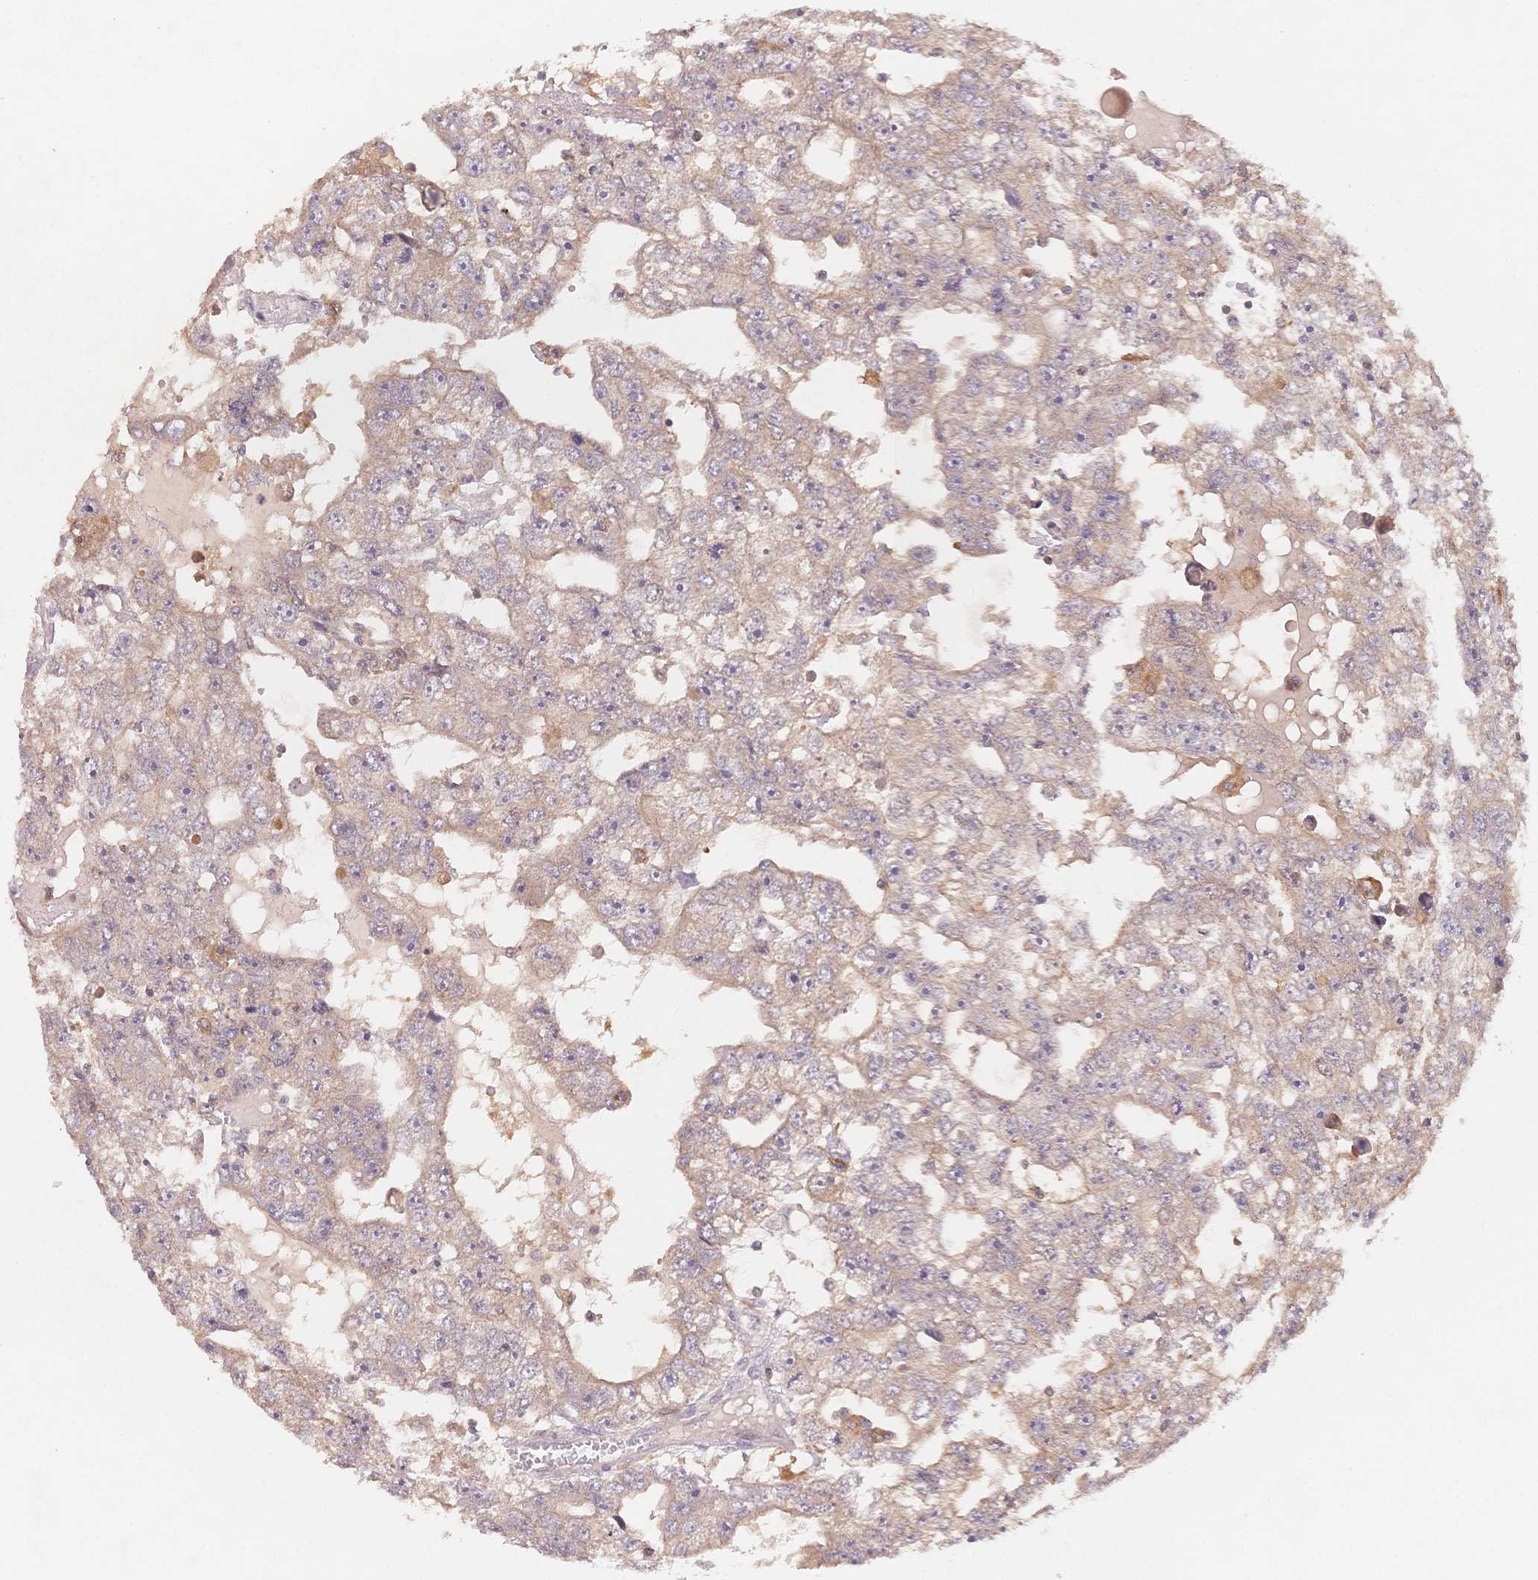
{"staining": {"intensity": "weak", "quantity": "<25%", "location": "cytoplasmic/membranous"}, "tissue": "testis cancer", "cell_type": "Tumor cells", "image_type": "cancer", "snomed": [{"axis": "morphology", "description": "Carcinoma, Embryonal, NOS"}, {"axis": "topography", "description": "Testis"}], "caption": "Testis cancer (embryonal carcinoma) was stained to show a protein in brown. There is no significant staining in tumor cells.", "gene": "C12orf75", "patient": {"sex": "male", "age": 20}}